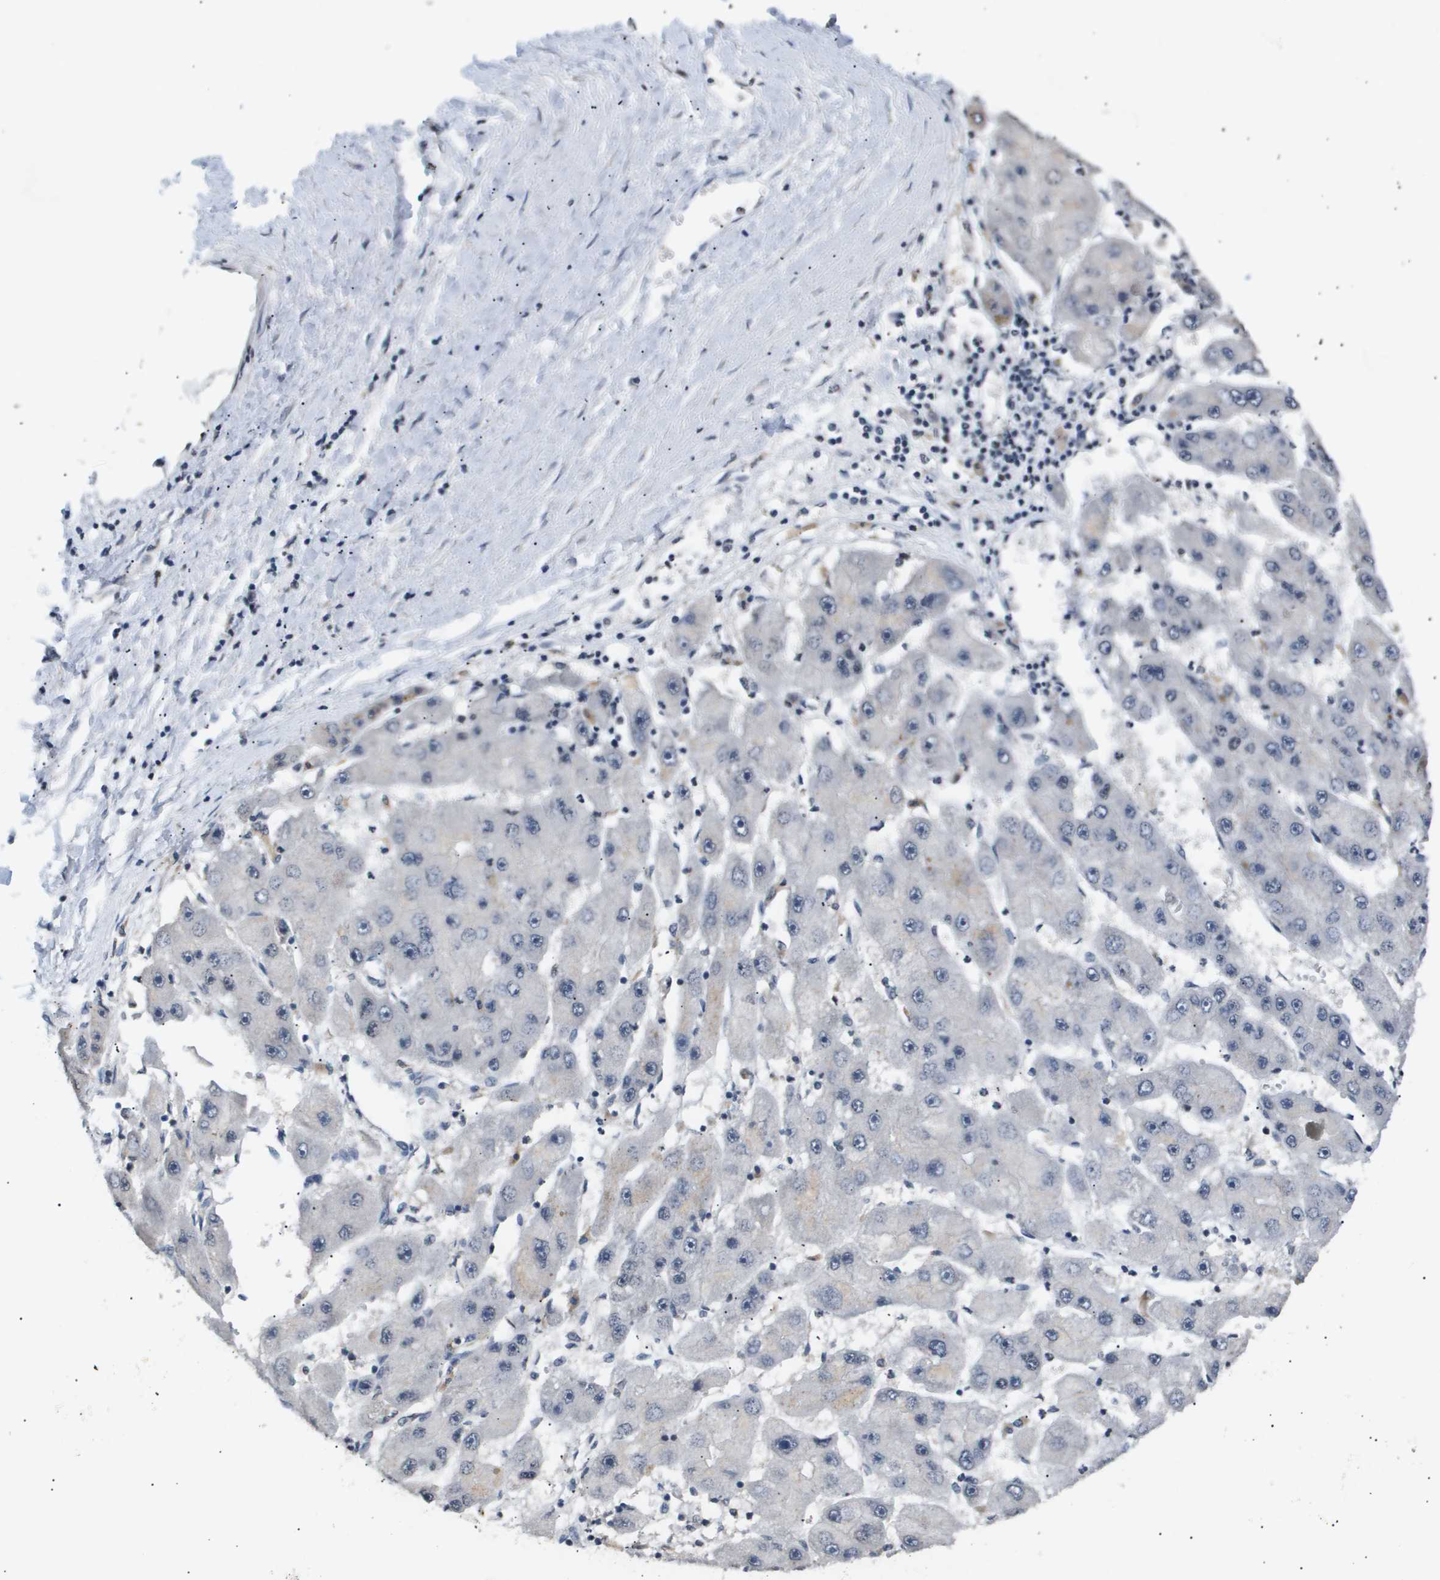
{"staining": {"intensity": "negative", "quantity": "none", "location": "none"}, "tissue": "liver cancer", "cell_type": "Tumor cells", "image_type": "cancer", "snomed": [{"axis": "morphology", "description": "Carcinoma, Hepatocellular, NOS"}, {"axis": "topography", "description": "Liver"}], "caption": "Tumor cells are negative for brown protein staining in liver hepatocellular carcinoma.", "gene": "ANAPC2", "patient": {"sex": "female", "age": 61}}